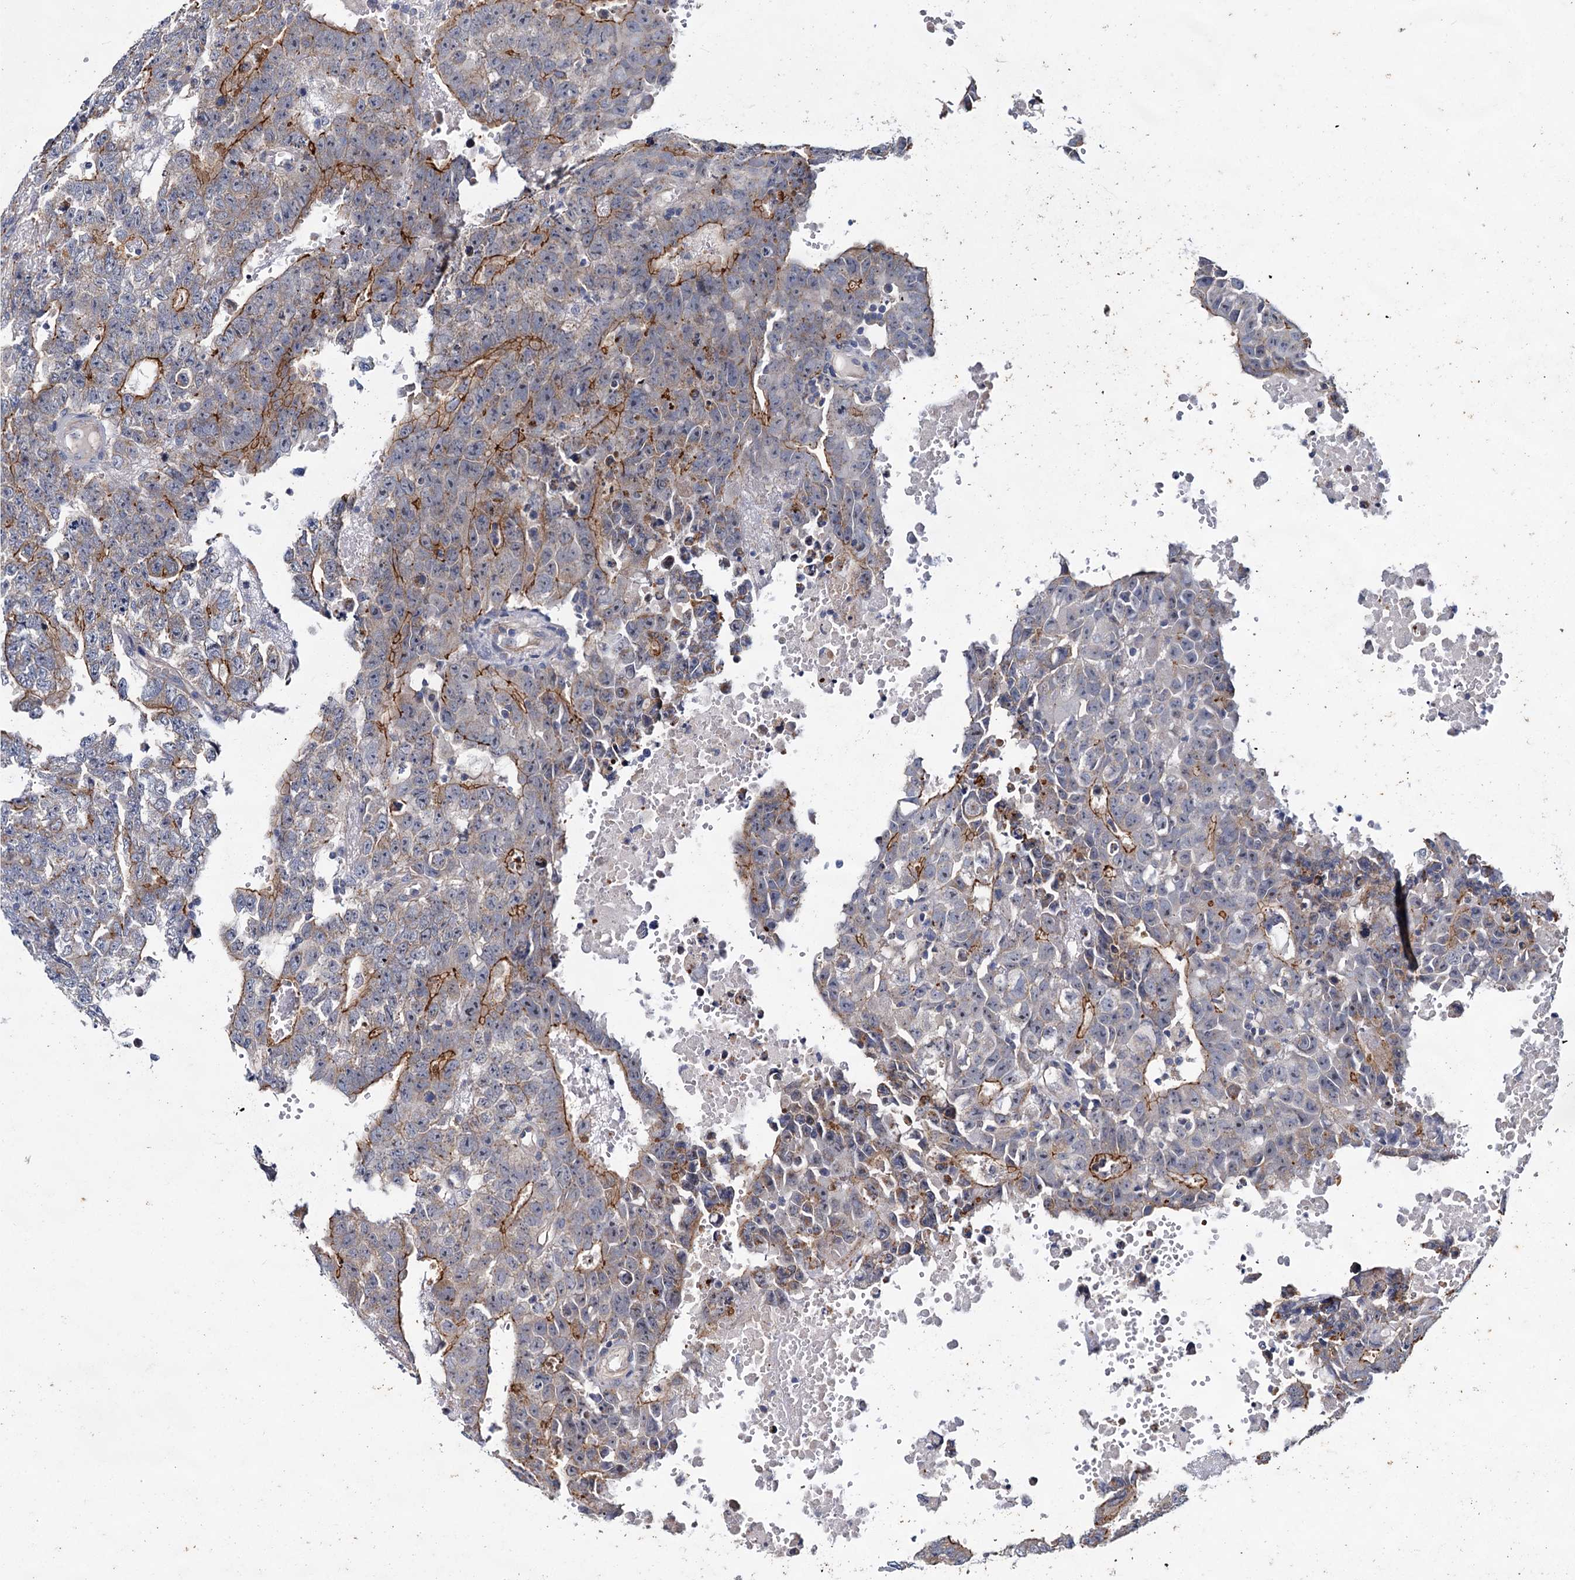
{"staining": {"intensity": "moderate", "quantity": "<25%", "location": "cytoplasmic/membranous"}, "tissue": "testis cancer", "cell_type": "Tumor cells", "image_type": "cancer", "snomed": [{"axis": "morphology", "description": "Carcinoma, Embryonal, NOS"}, {"axis": "topography", "description": "Testis"}], "caption": "This is an image of IHC staining of testis cancer, which shows moderate expression in the cytoplasmic/membranous of tumor cells.", "gene": "CEP295", "patient": {"sex": "male", "age": 25}}